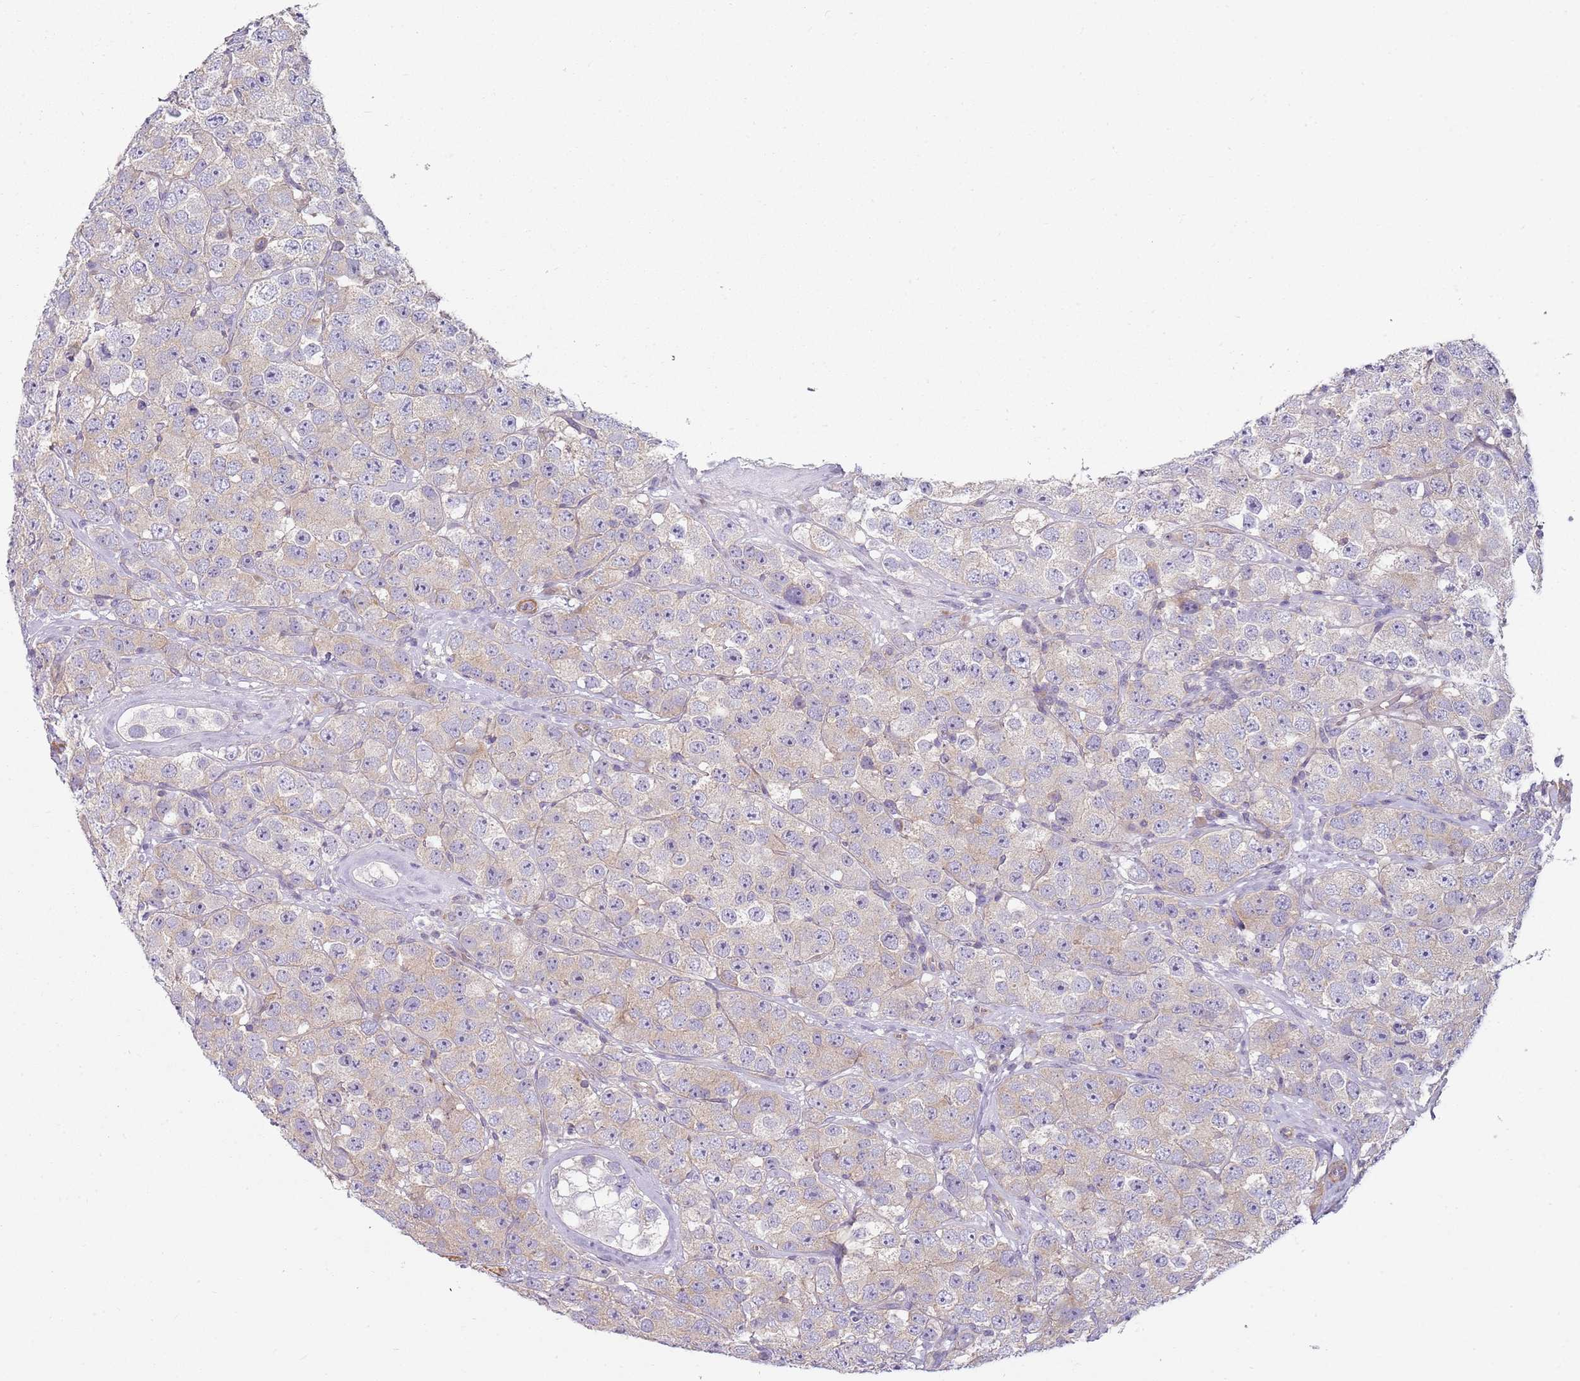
{"staining": {"intensity": "weak", "quantity": "25%-75%", "location": "cytoplasmic/membranous"}, "tissue": "testis cancer", "cell_type": "Tumor cells", "image_type": "cancer", "snomed": [{"axis": "morphology", "description": "Seminoma, NOS"}, {"axis": "topography", "description": "Testis"}], "caption": "Immunohistochemistry (DAB (3,3'-diaminobenzidine)) staining of human testis cancer (seminoma) exhibits weak cytoplasmic/membranous protein expression in about 25%-75% of tumor cells.", "gene": "SLC26A6", "patient": {"sex": "male", "age": 28}}